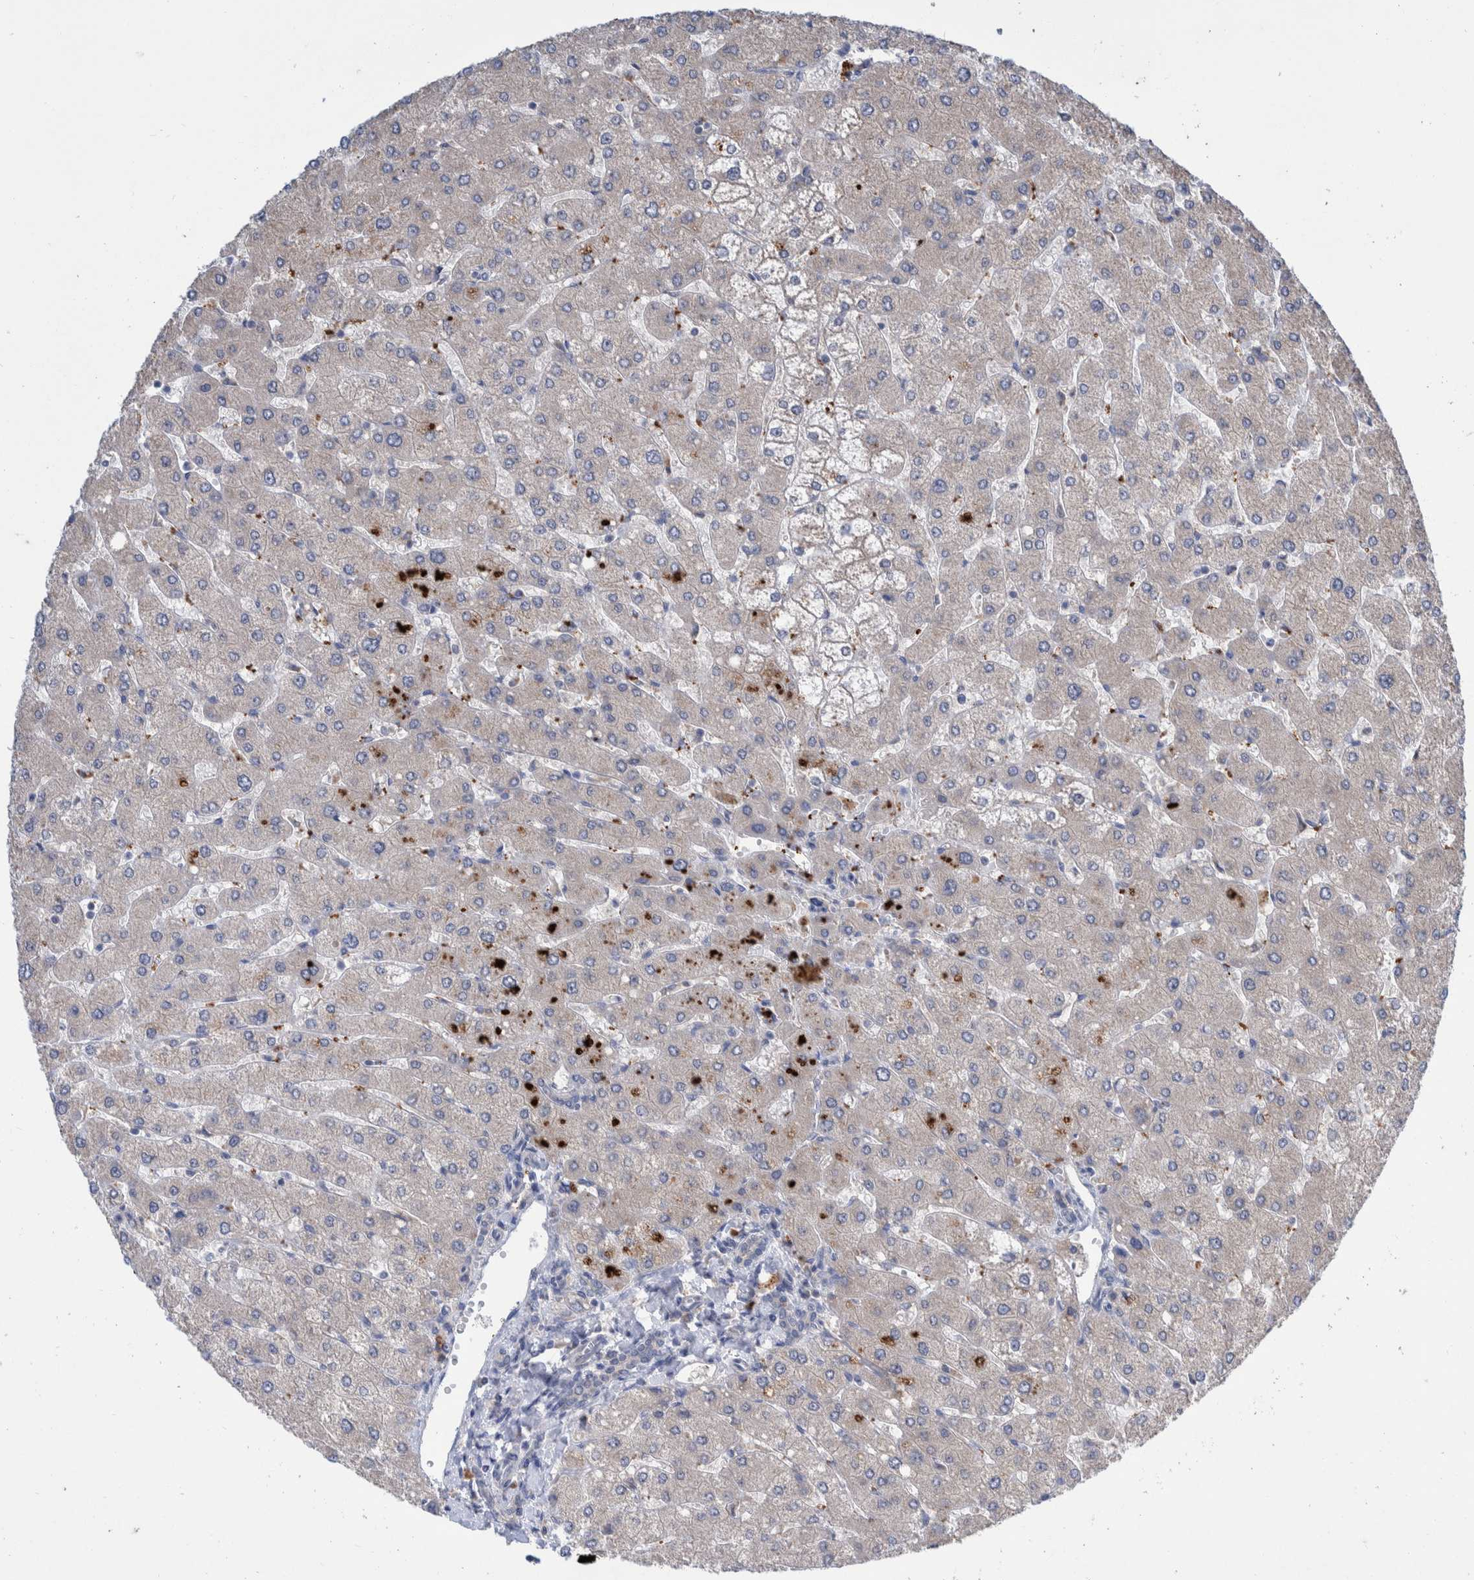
{"staining": {"intensity": "negative", "quantity": "none", "location": "none"}, "tissue": "liver", "cell_type": "Cholangiocytes", "image_type": "normal", "snomed": [{"axis": "morphology", "description": "Normal tissue, NOS"}, {"axis": "topography", "description": "Liver"}], "caption": "Cholangiocytes are negative for protein expression in unremarkable human liver. The staining is performed using DAB brown chromogen with nuclei counter-stained in using hematoxylin.", "gene": "PLPBP", "patient": {"sex": "male", "age": 55}}